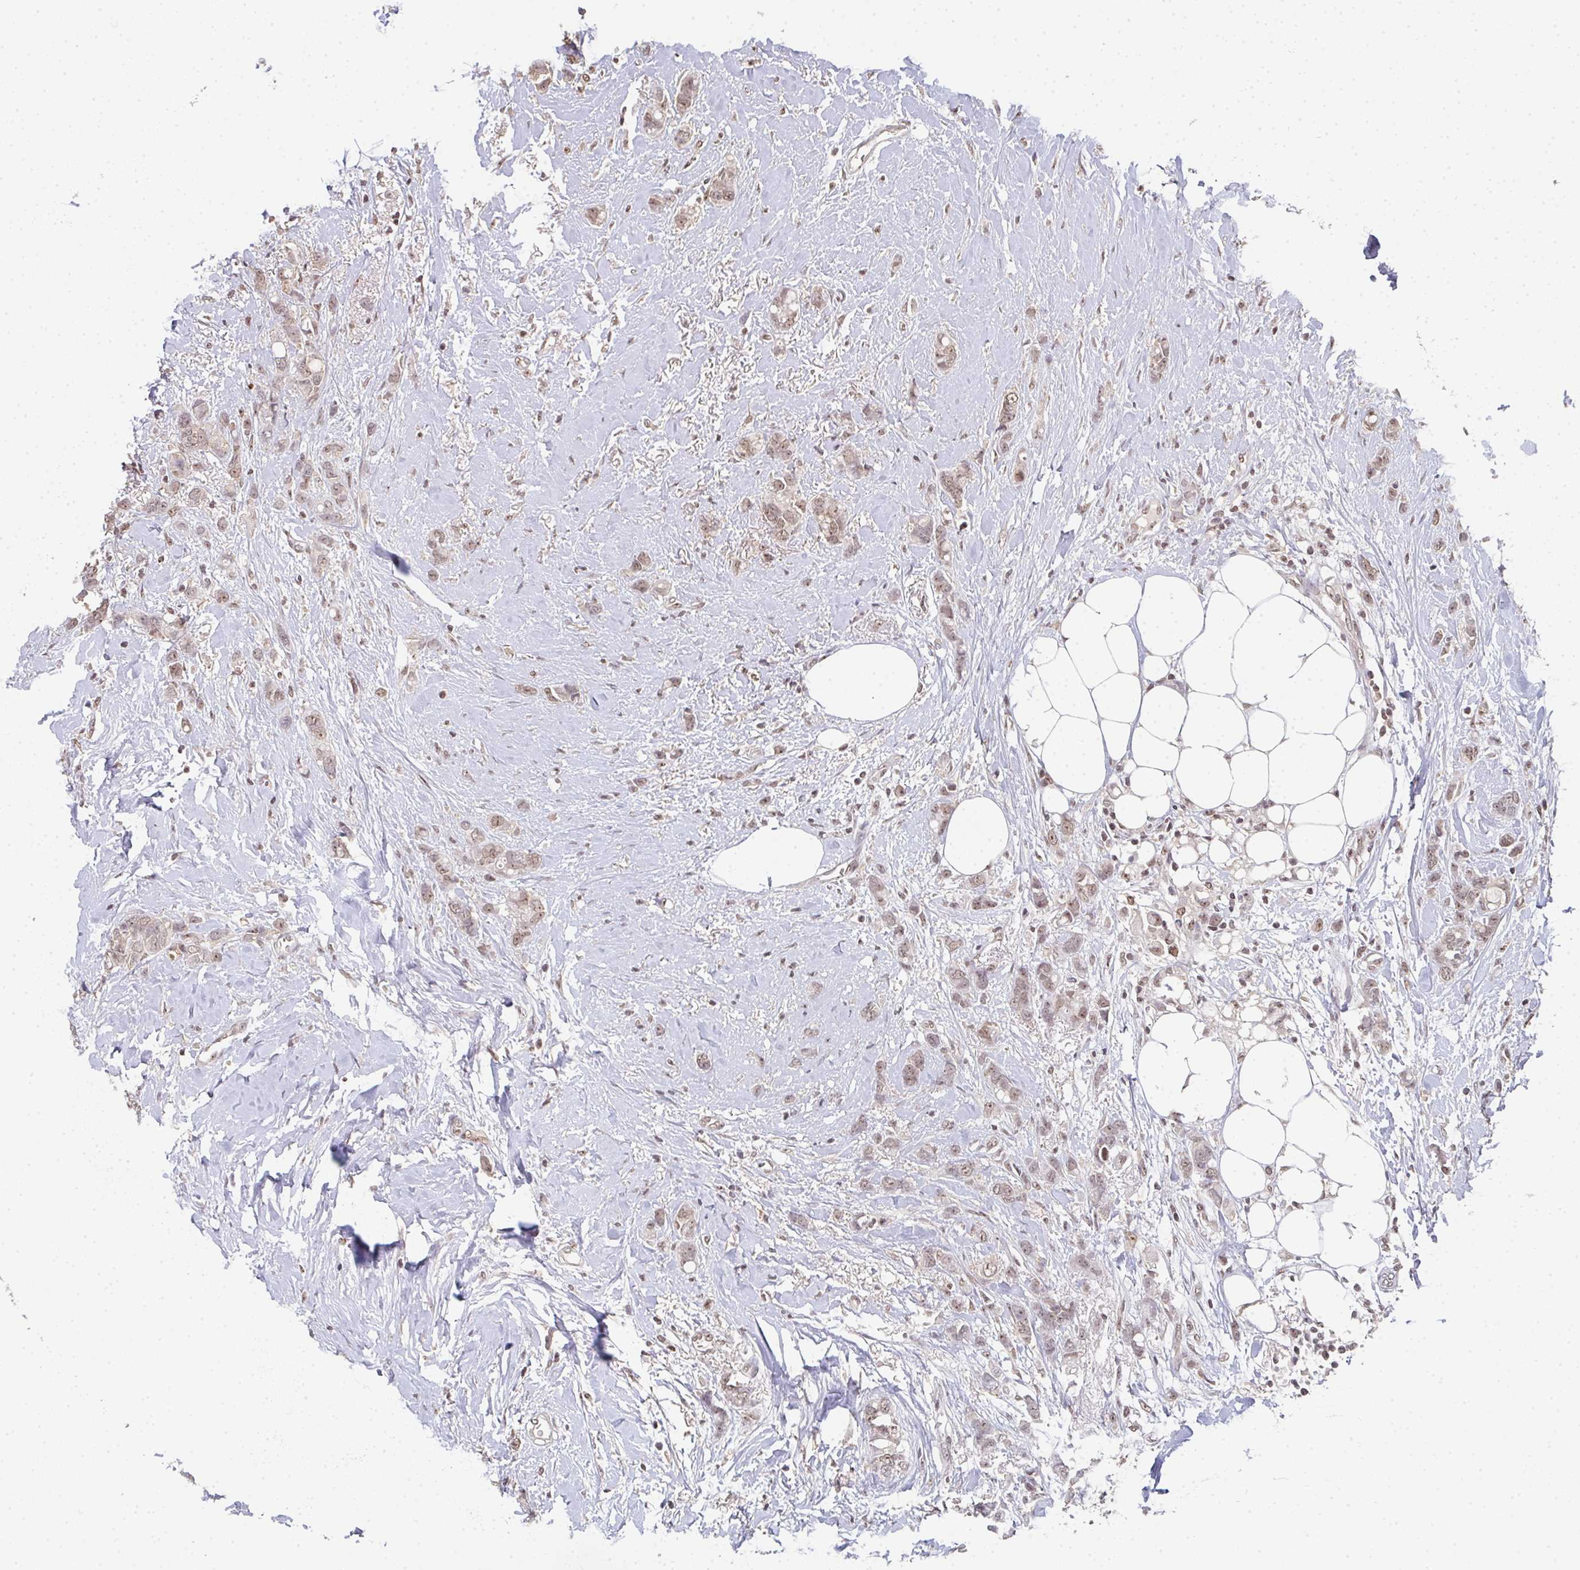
{"staining": {"intensity": "weak", "quantity": ">75%", "location": "nuclear"}, "tissue": "breast cancer", "cell_type": "Tumor cells", "image_type": "cancer", "snomed": [{"axis": "morphology", "description": "Lobular carcinoma"}, {"axis": "topography", "description": "Breast"}], "caption": "Breast cancer tissue exhibits weak nuclear expression in approximately >75% of tumor cells, visualized by immunohistochemistry. (Stains: DAB in brown, nuclei in blue, Microscopy: brightfield microscopy at high magnification).", "gene": "DKC1", "patient": {"sex": "female", "age": 91}}